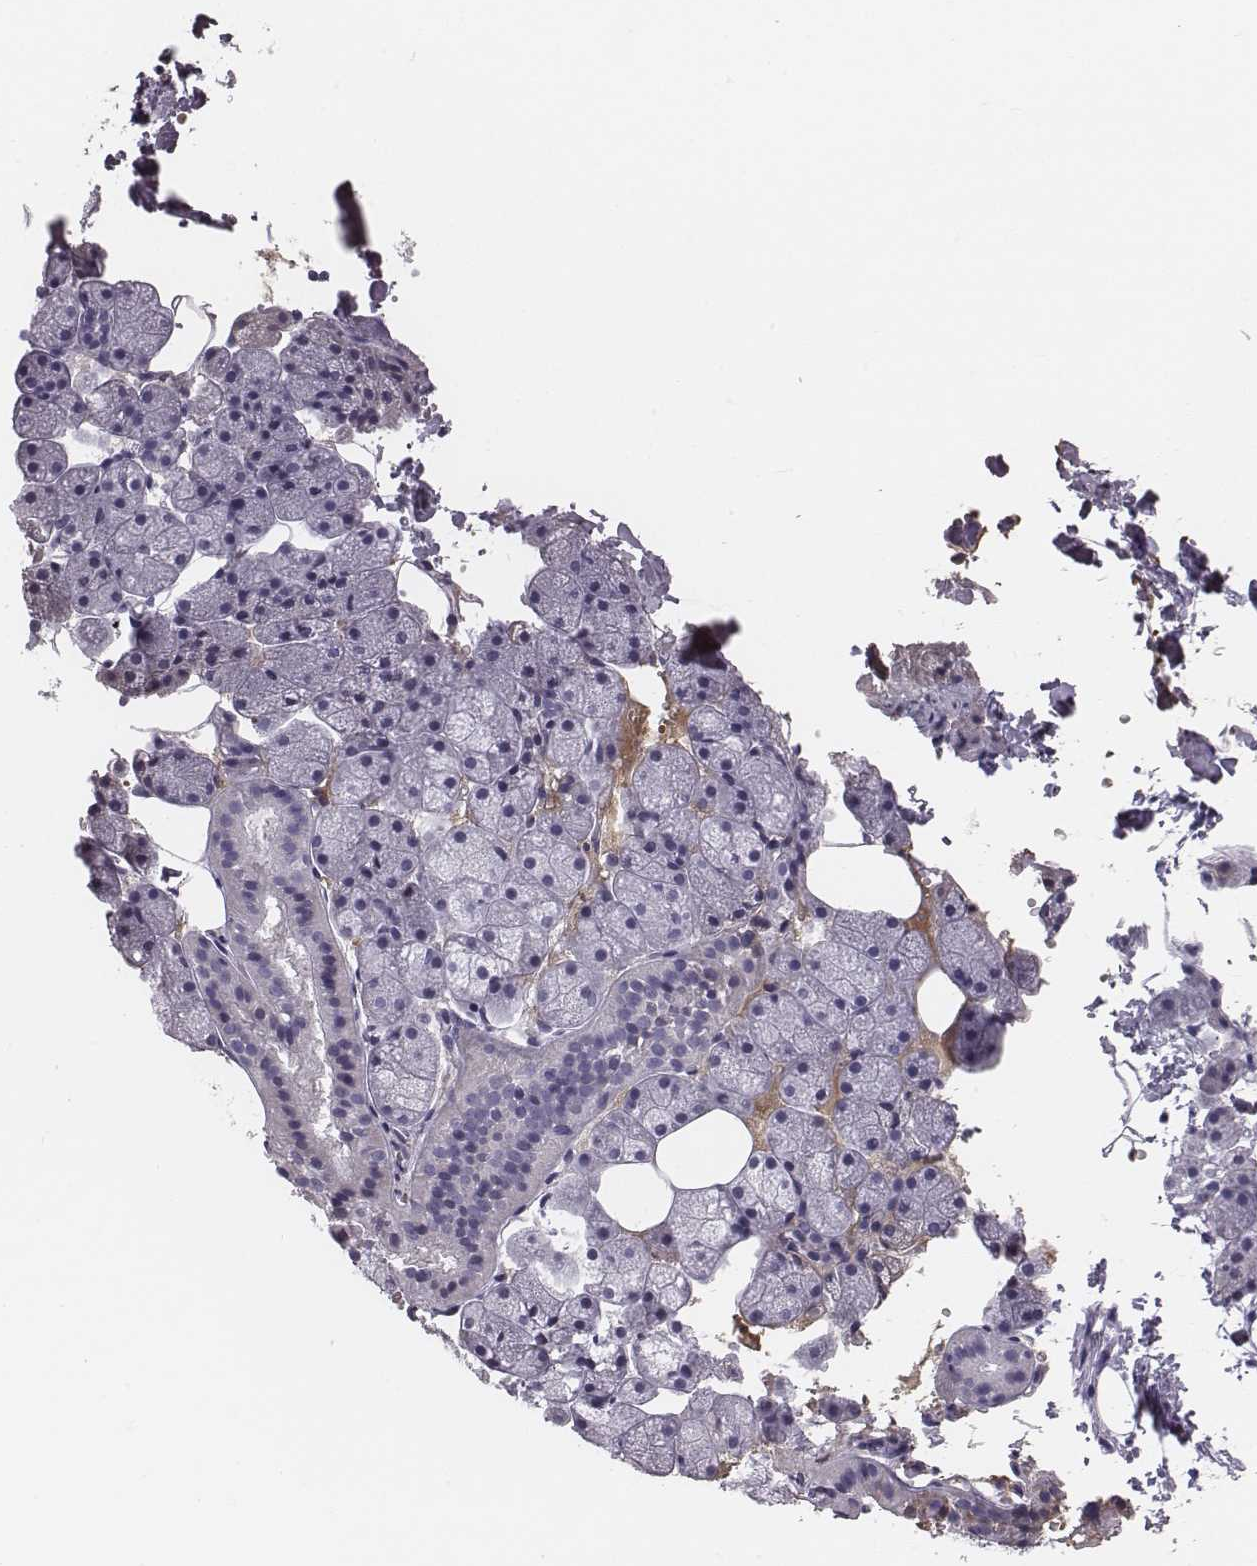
{"staining": {"intensity": "negative", "quantity": "none", "location": "none"}, "tissue": "salivary gland", "cell_type": "Glandular cells", "image_type": "normal", "snomed": [{"axis": "morphology", "description": "Normal tissue, NOS"}, {"axis": "topography", "description": "Salivary gland"}], "caption": "Immunohistochemistry (IHC) image of benign salivary gland stained for a protein (brown), which exhibits no staining in glandular cells.", "gene": "HBZ", "patient": {"sex": "male", "age": 38}}